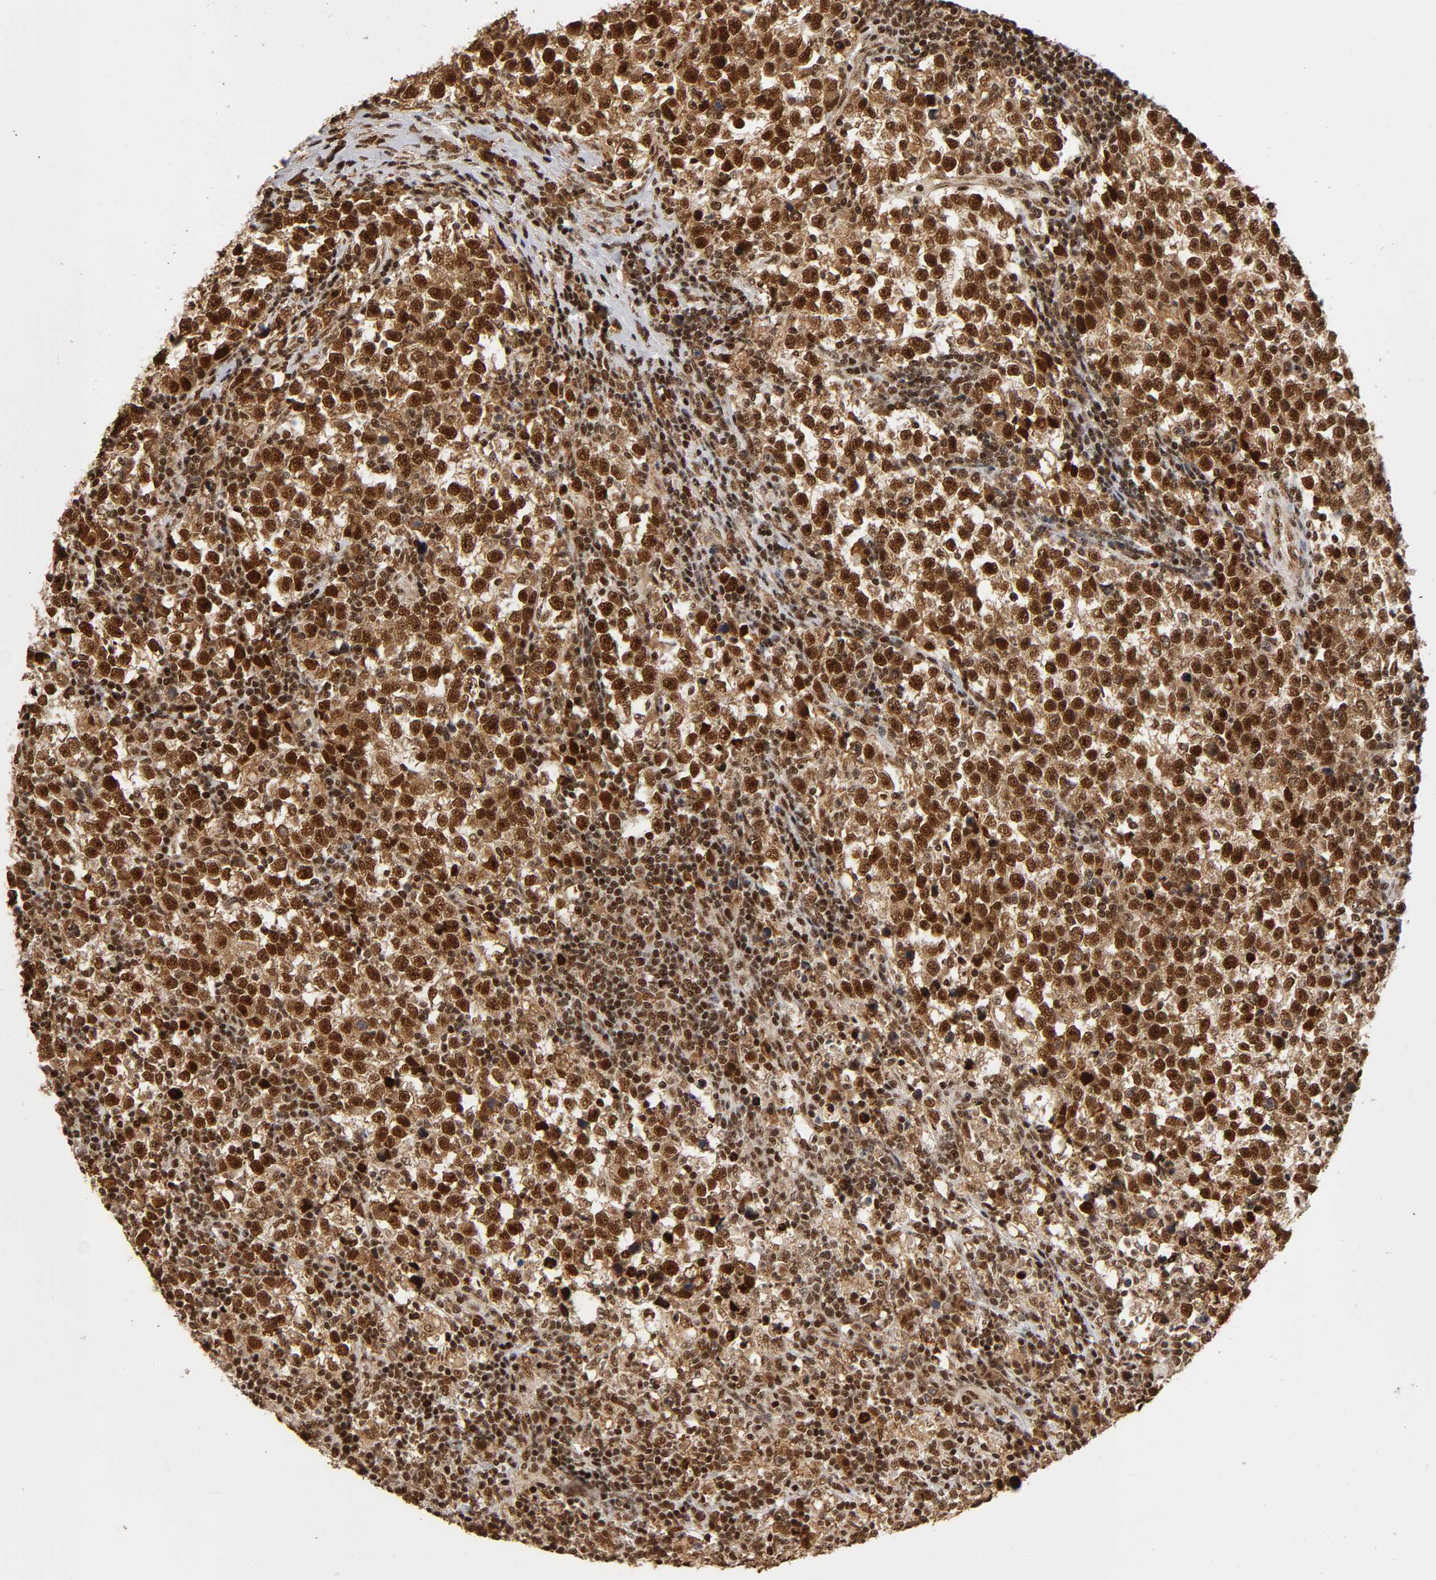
{"staining": {"intensity": "strong", "quantity": ">75%", "location": "cytoplasmic/membranous,nuclear"}, "tissue": "testis cancer", "cell_type": "Tumor cells", "image_type": "cancer", "snomed": [{"axis": "morphology", "description": "Seminoma, NOS"}, {"axis": "topography", "description": "Testis"}], "caption": "IHC (DAB (3,3'-diaminobenzidine)) staining of human testis cancer demonstrates strong cytoplasmic/membranous and nuclear protein positivity in approximately >75% of tumor cells. (DAB (3,3'-diaminobenzidine) IHC, brown staining for protein, blue staining for nuclei).", "gene": "RNF122", "patient": {"sex": "male", "age": 43}}